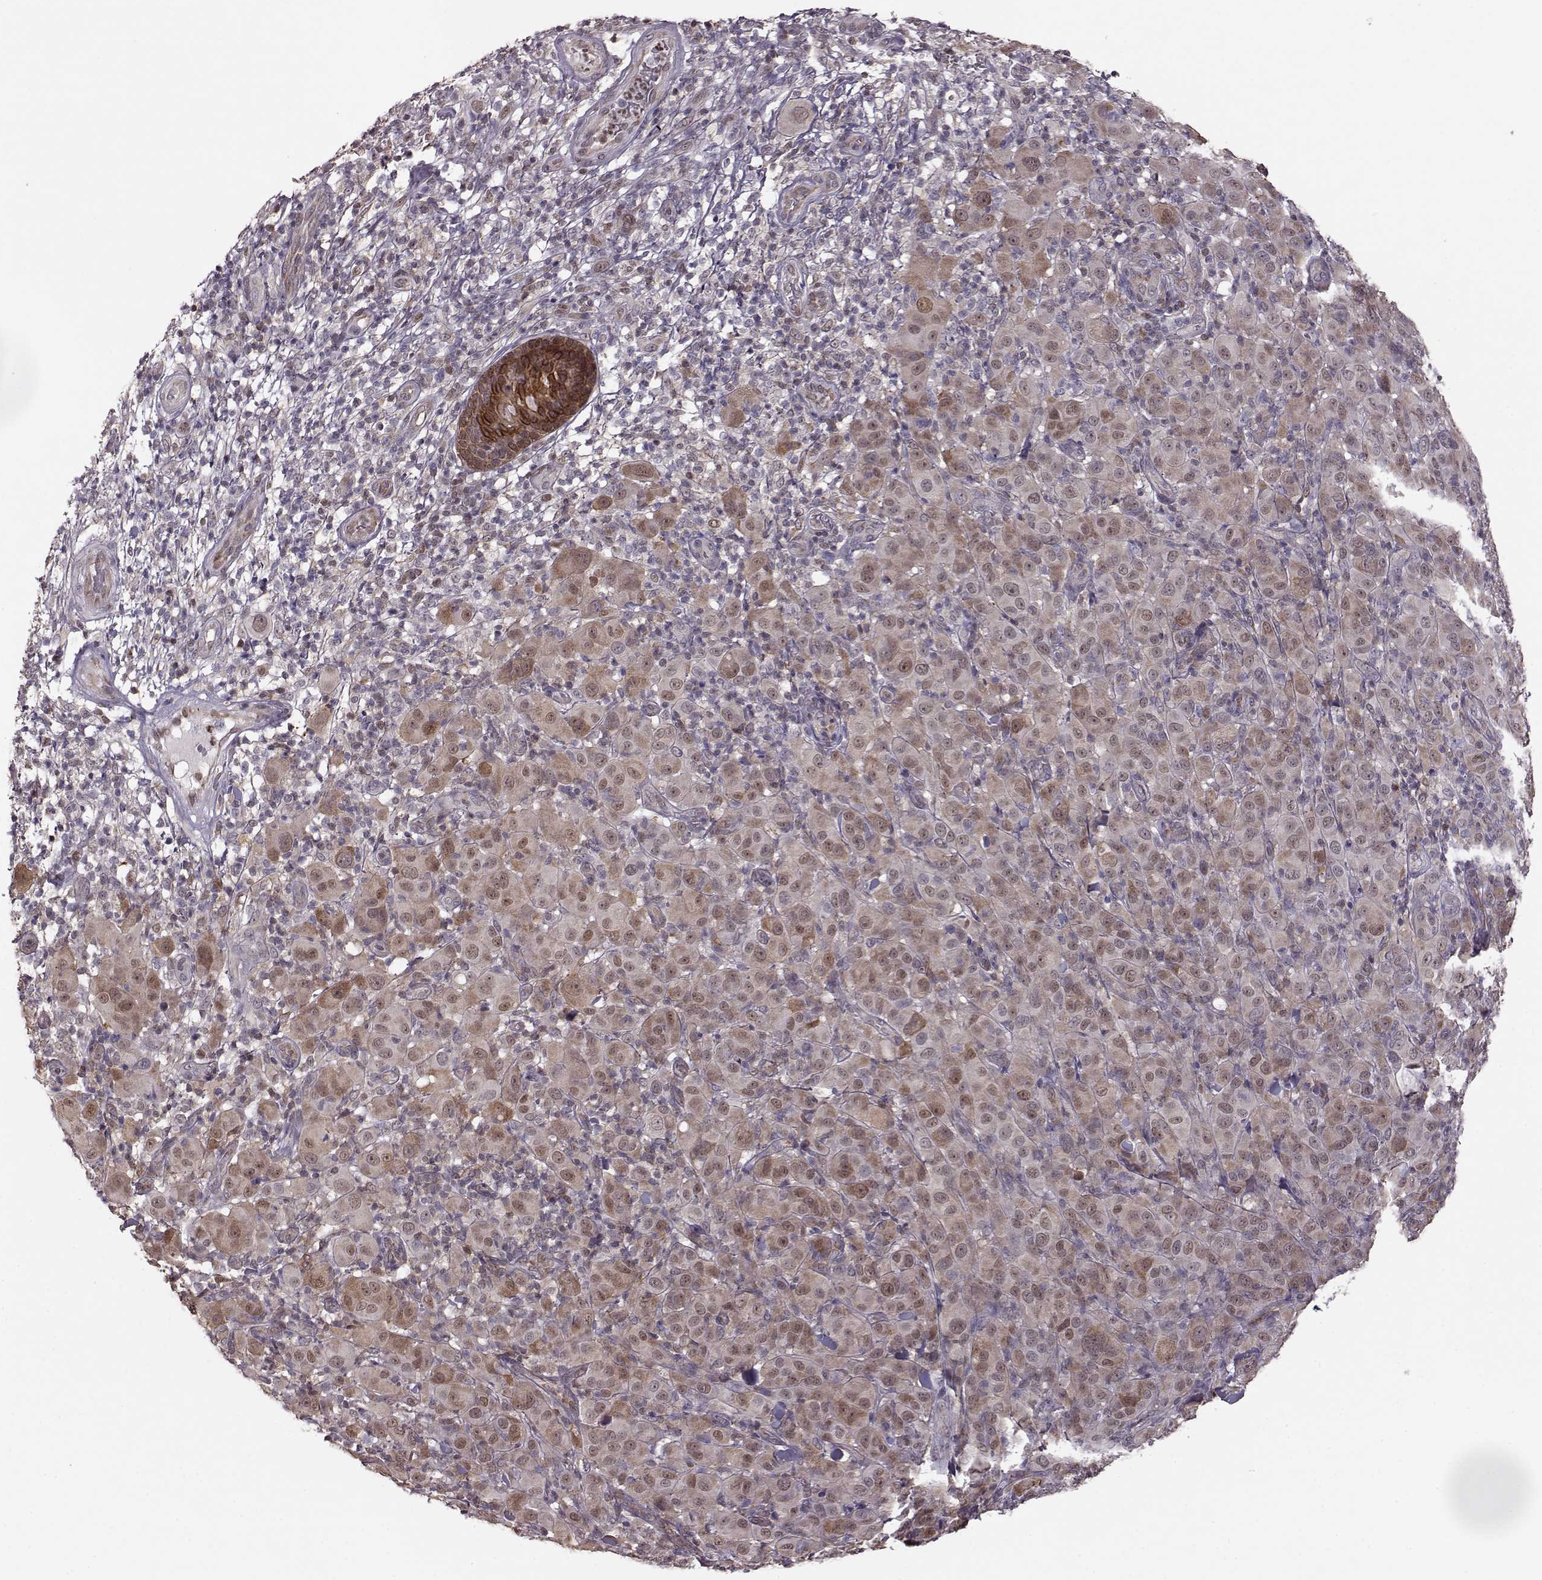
{"staining": {"intensity": "weak", "quantity": "<25%", "location": "nuclear"}, "tissue": "melanoma", "cell_type": "Tumor cells", "image_type": "cancer", "snomed": [{"axis": "morphology", "description": "Malignant melanoma, NOS"}, {"axis": "topography", "description": "Skin"}], "caption": "This is a micrograph of immunohistochemistry staining of melanoma, which shows no positivity in tumor cells. Brightfield microscopy of immunohistochemistry (IHC) stained with DAB (brown) and hematoxylin (blue), captured at high magnification.", "gene": "KLF6", "patient": {"sex": "female", "age": 87}}